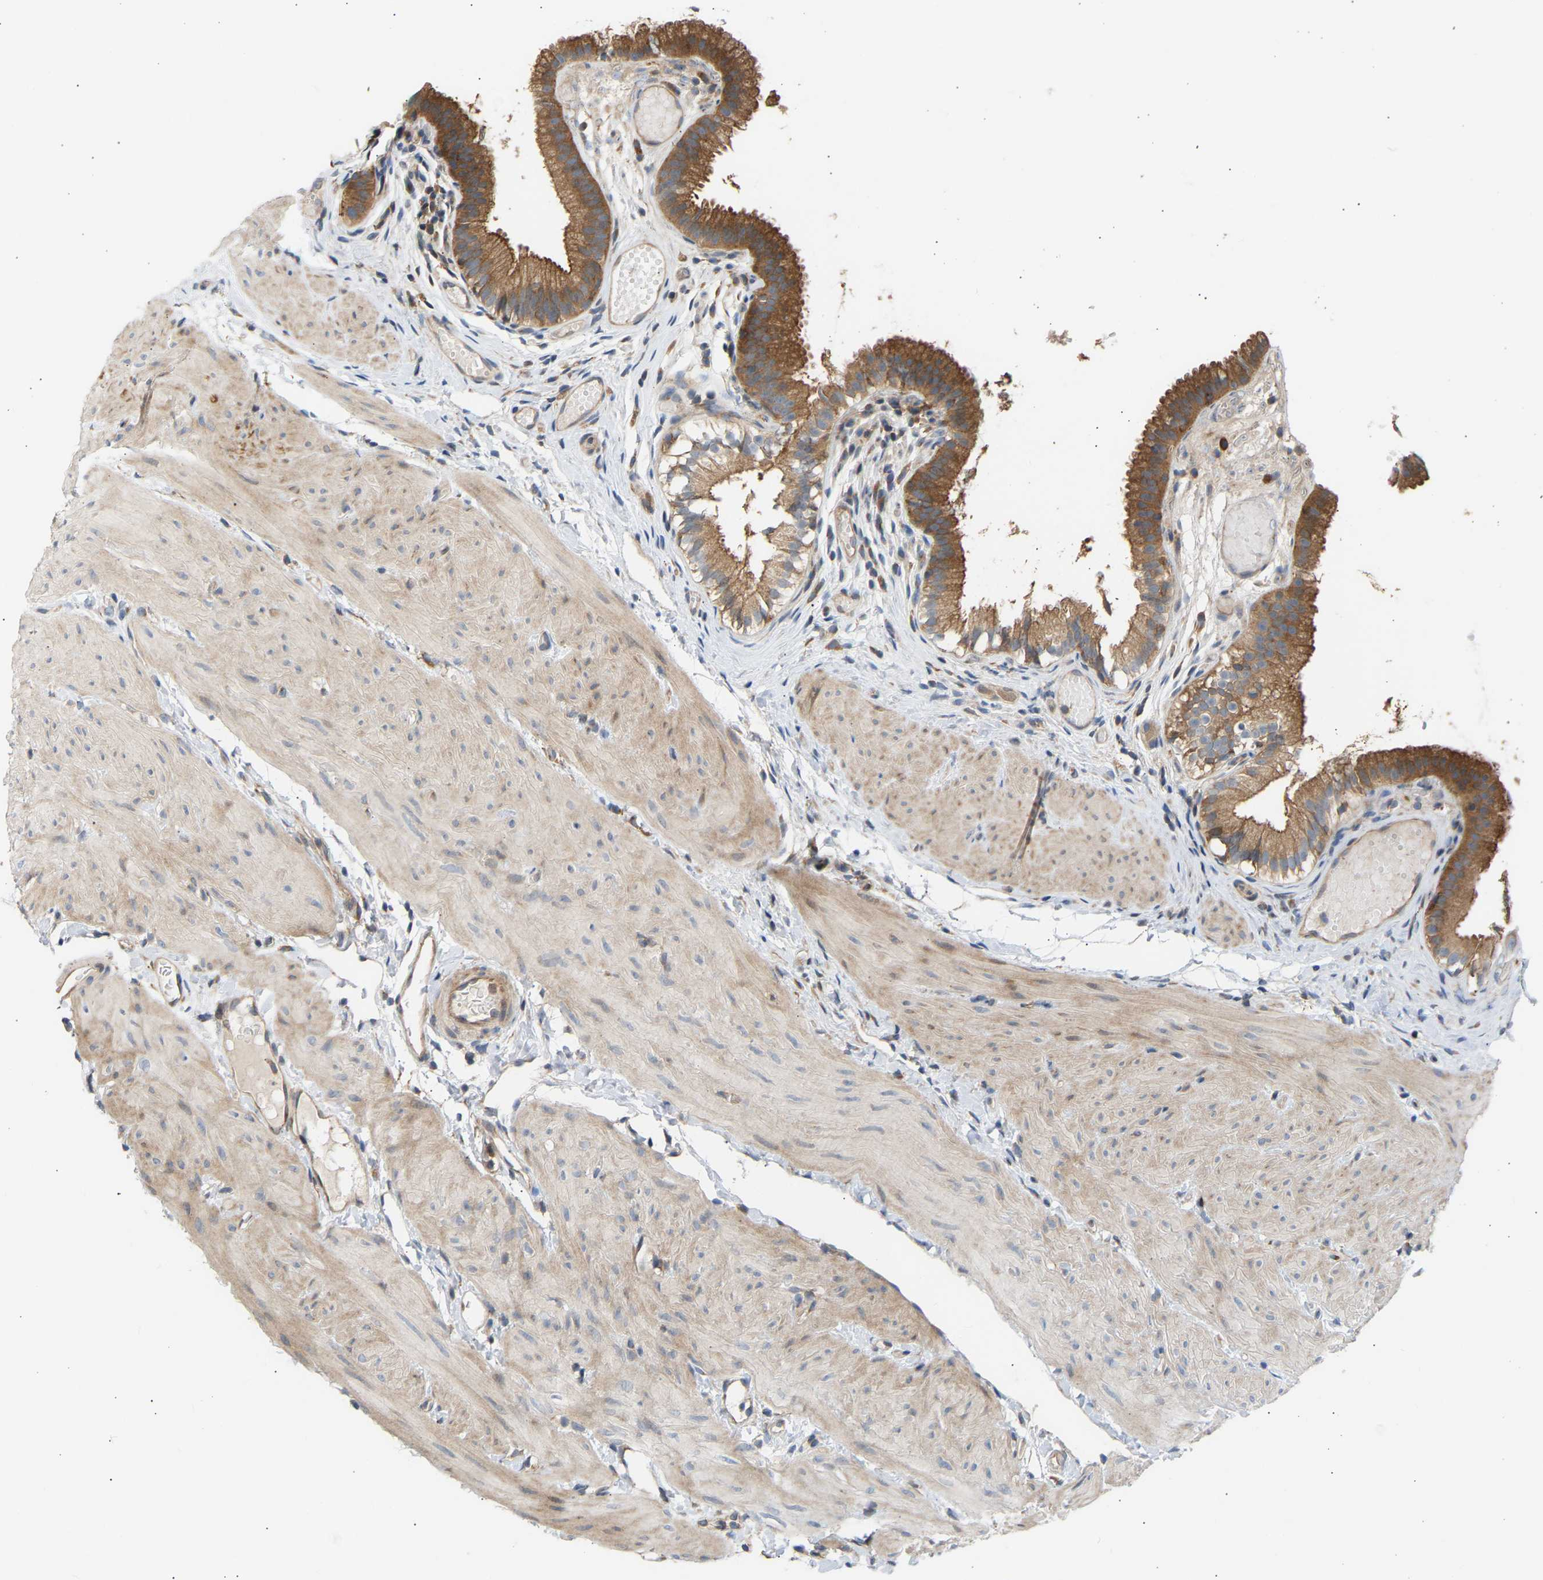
{"staining": {"intensity": "strong", "quantity": ">75%", "location": "cytoplasmic/membranous"}, "tissue": "gallbladder", "cell_type": "Glandular cells", "image_type": "normal", "snomed": [{"axis": "morphology", "description": "Normal tissue, NOS"}, {"axis": "topography", "description": "Gallbladder"}], "caption": "Protein staining exhibits strong cytoplasmic/membranous positivity in approximately >75% of glandular cells in benign gallbladder.", "gene": "GCN1", "patient": {"sex": "female", "age": 26}}